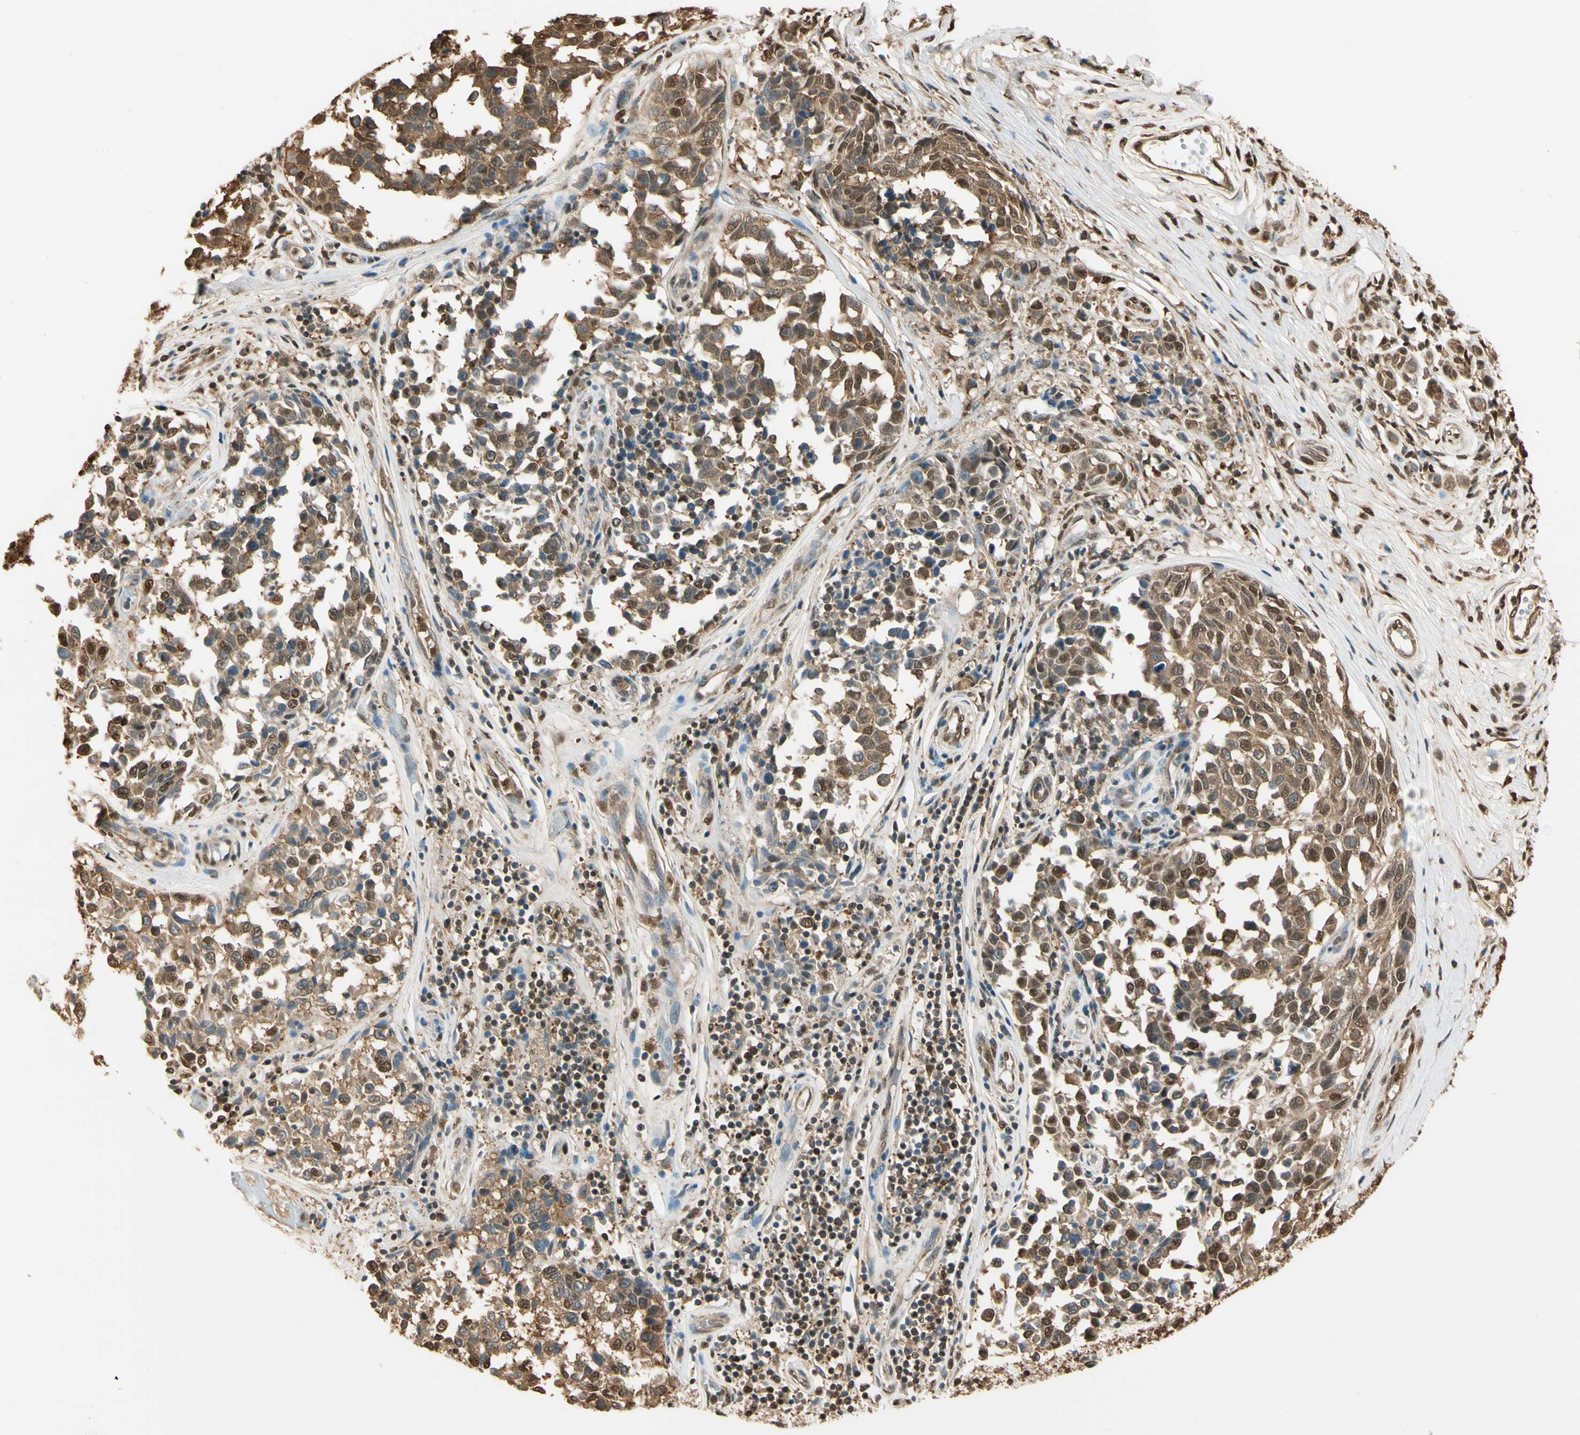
{"staining": {"intensity": "moderate", "quantity": ">75%", "location": "cytoplasmic/membranous,nuclear"}, "tissue": "melanoma", "cell_type": "Tumor cells", "image_type": "cancer", "snomed": [{"axis": "morphology", "description": "Malignant melanoma, NOS"}, {"axis": "topography", "description": "Skin"}], "caption": "About >75% of tumor cells in human melanoma show moderate cytoplasmic/membranous and nuclear protein positivity as visualized by brown immunohistochemical staining.", "gene": "PNCK", "patient": {"sex": "female", "age": 64}}